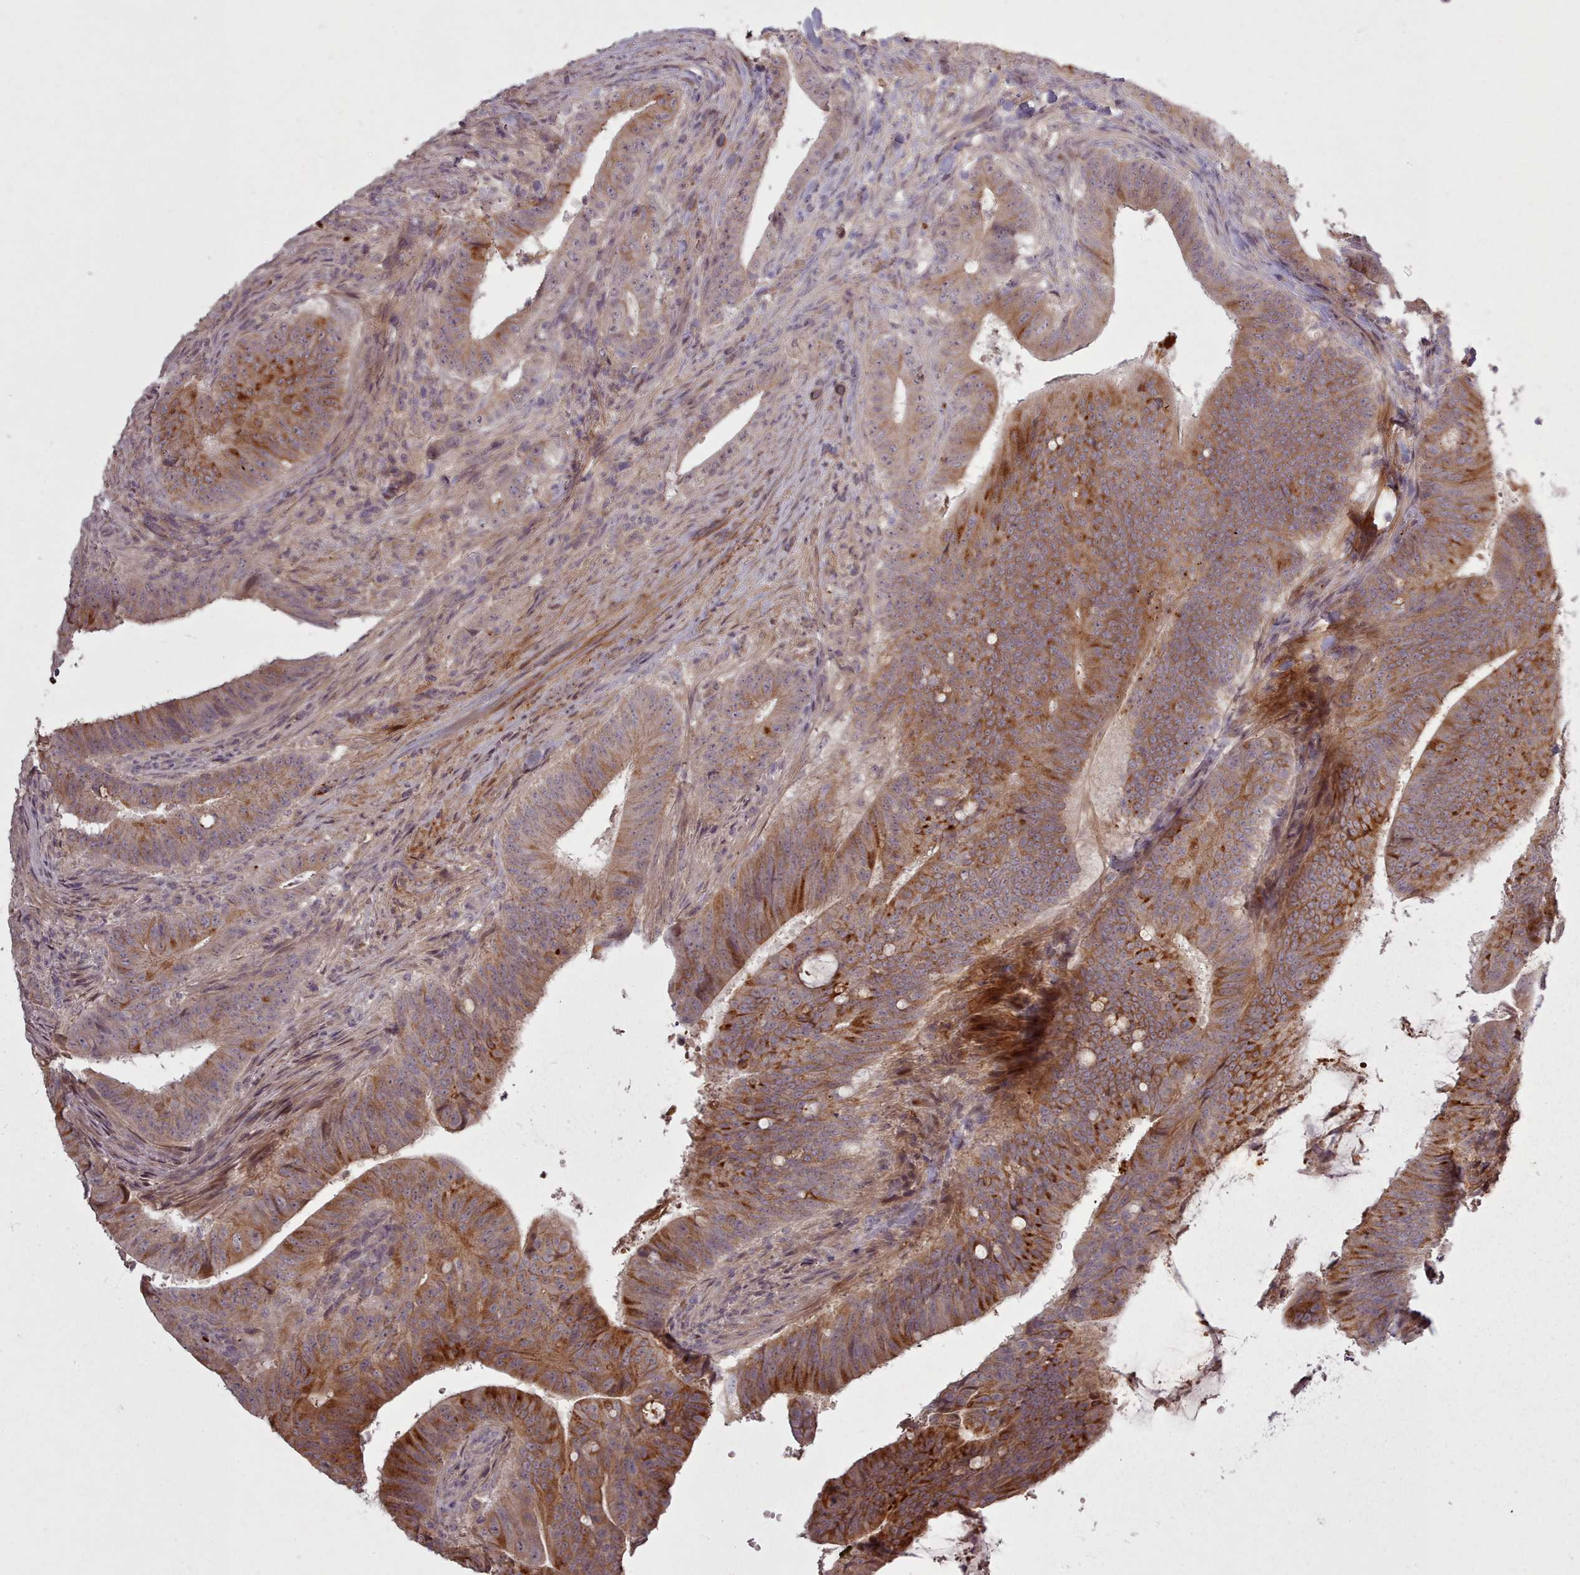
{"staining": {"intensity": "strong", "quantity": "25%-75%", "location": "cytoplasmic/membranous"}, "tissue": "colorectal cancer", "cell_type": "Tumor cells", "image_type": "cancer", "snomed": [{"axis": "morphology", "description": "Adenocarcinoma, NOS"}, {"axis": "topography", "description": "Colon"}], "caption": "Tumor cells display strong cytoplasmic/membranous staining in about 25%-75% of cells in colorectal adenocarcinoma.", "gene": "LEFTY2", "patient": {"sex": "female", "age": 43}}